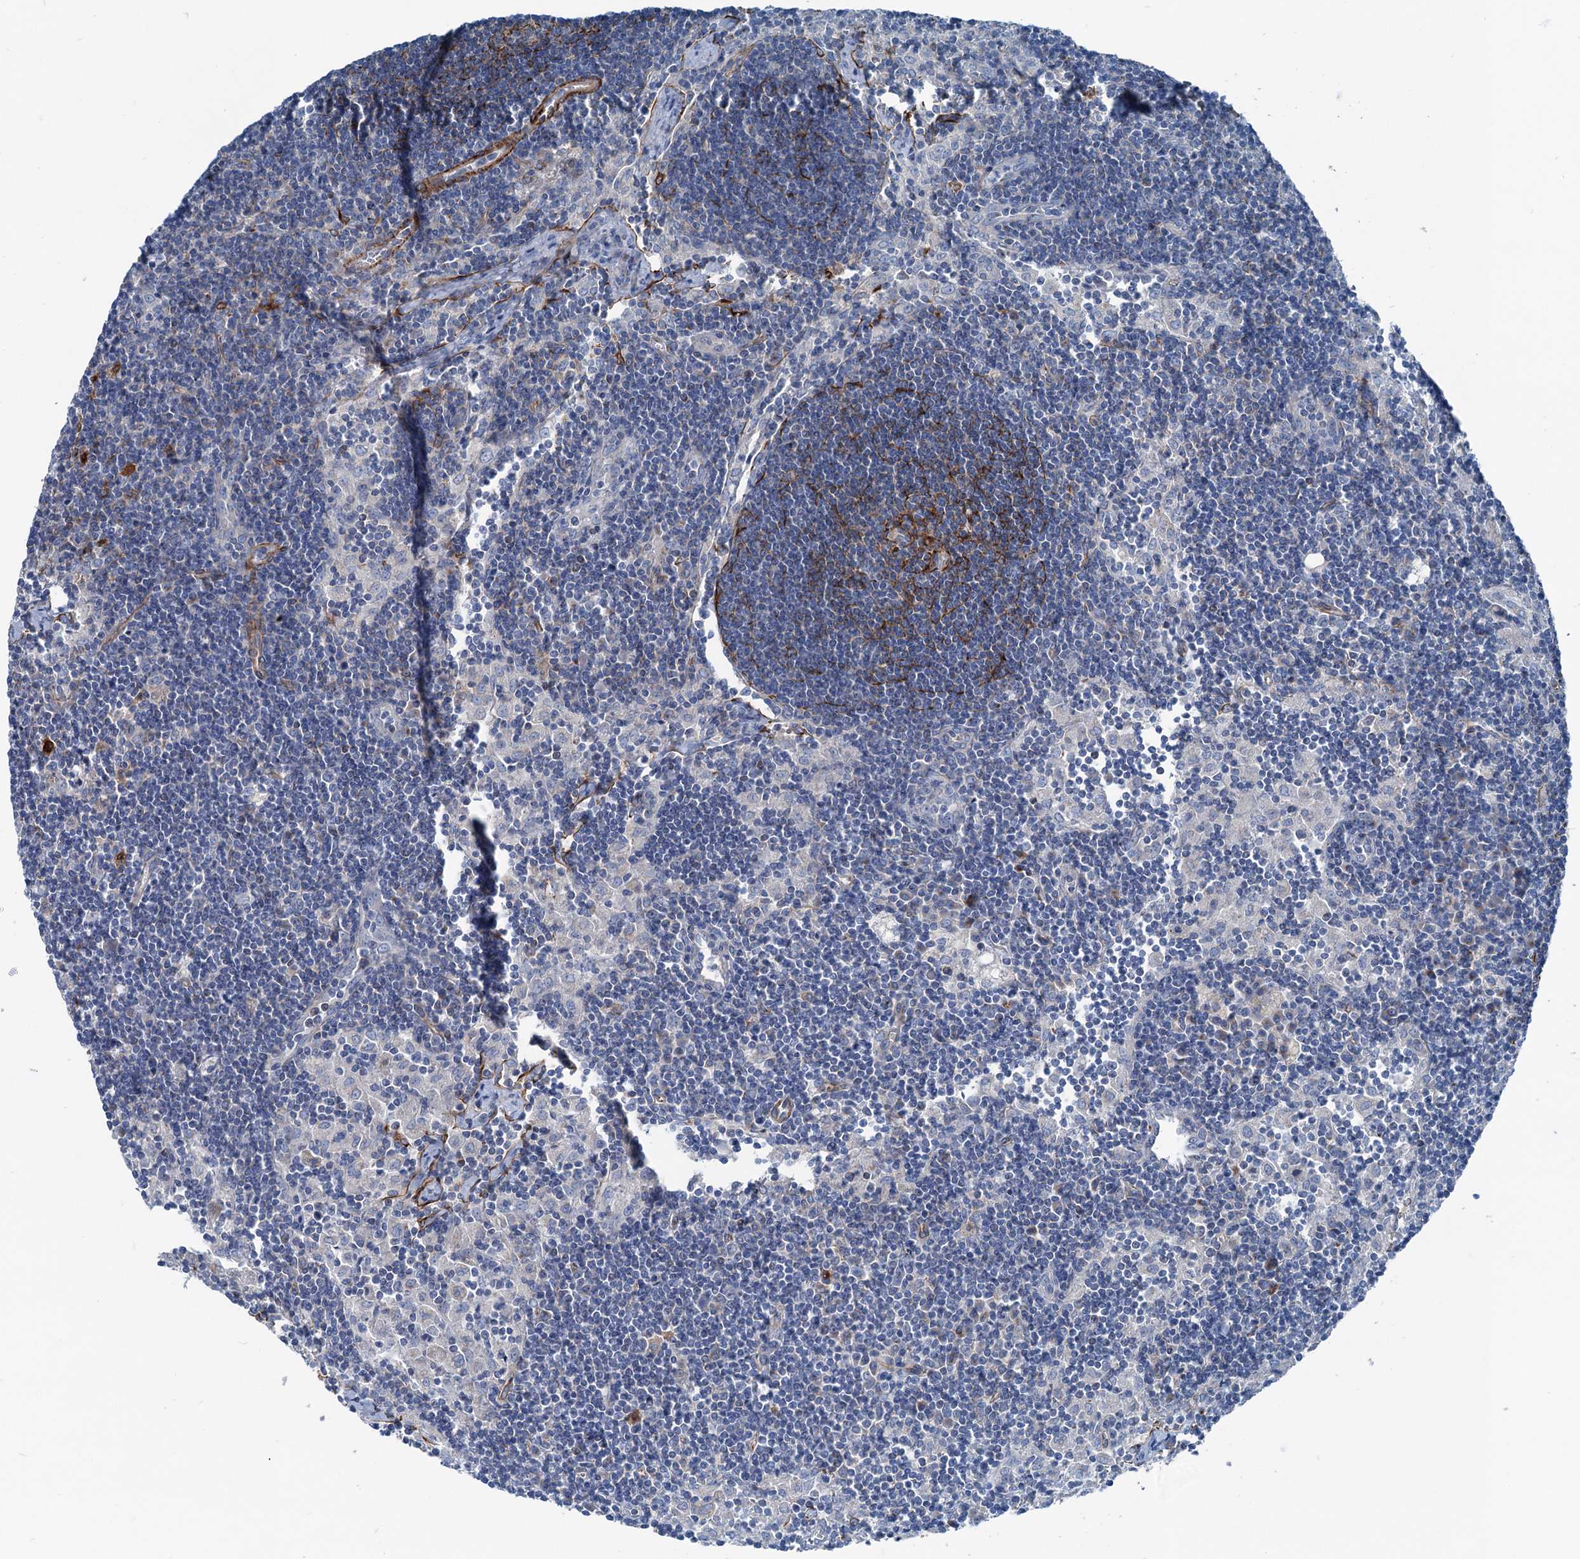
{"staining": {"intensity": "negative", "quantity": "none", "location": "none"}, "tissue": "lymph node", "cell_type": "Germinal center cells", "image_type": "normal", "snomed": [{"axis": "morphology", "description": "Normal tissue, NOS"}, {"axis": "topography", "description": "Lymph node"}], "caption": "Immunohistochemistry (IHC) photomicrograph of normal human lymph node stained for a protein (brown), which displays no positivity in germinal center cells. The staining is performed using DAB (3,3'-diaminobenzidine) brown chromogen with nuclei counter-stained in using hematoxylin.", "gene": "CALCOCO1", "patient": {"sex": "male", "age": 24}}